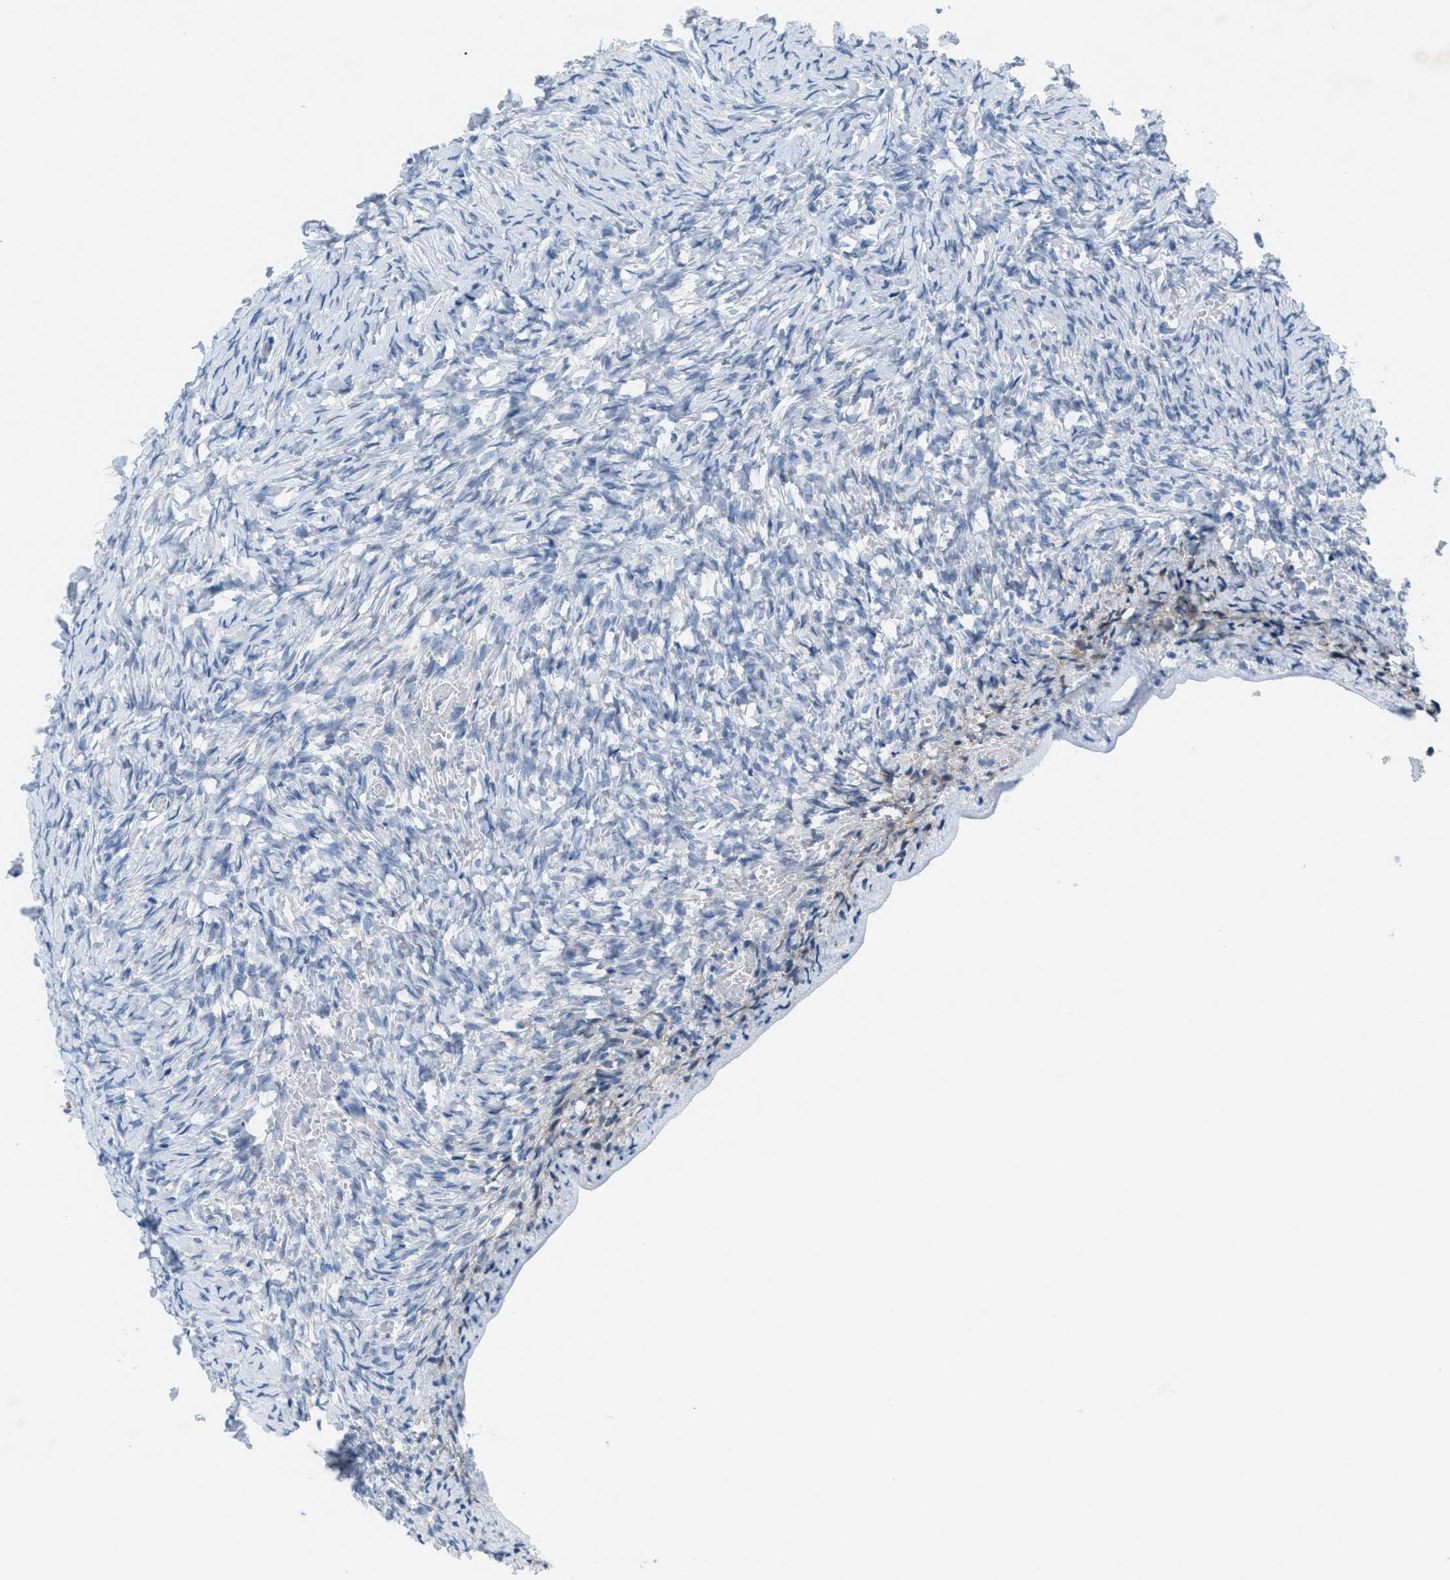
{"staining": {"intensity": "weak", "quantity": "<25%", "location": "cytoplasmic/membranous"}, "tissue": "ovary", "cell_type": "Ovarian stroma cells", "image_type": "normal", "snomed": [{"axis": "morphology", "description": "Normal tissue, NOS"}, {"axis": "topography", "description": "Ovary"}], "caption": "High magnification brightfield microscopy of normal ovary stained with DAB (3,3'-diaminobenzidine) (brown) and counterstained with hematoxylin (blue): ovarian stroma cells show no significant staining. (Immunohistochemistry, brightfield microscopy, high magnification).", "gene": "MFSD13A", "patient": {"sex": "female", "age": 27}}